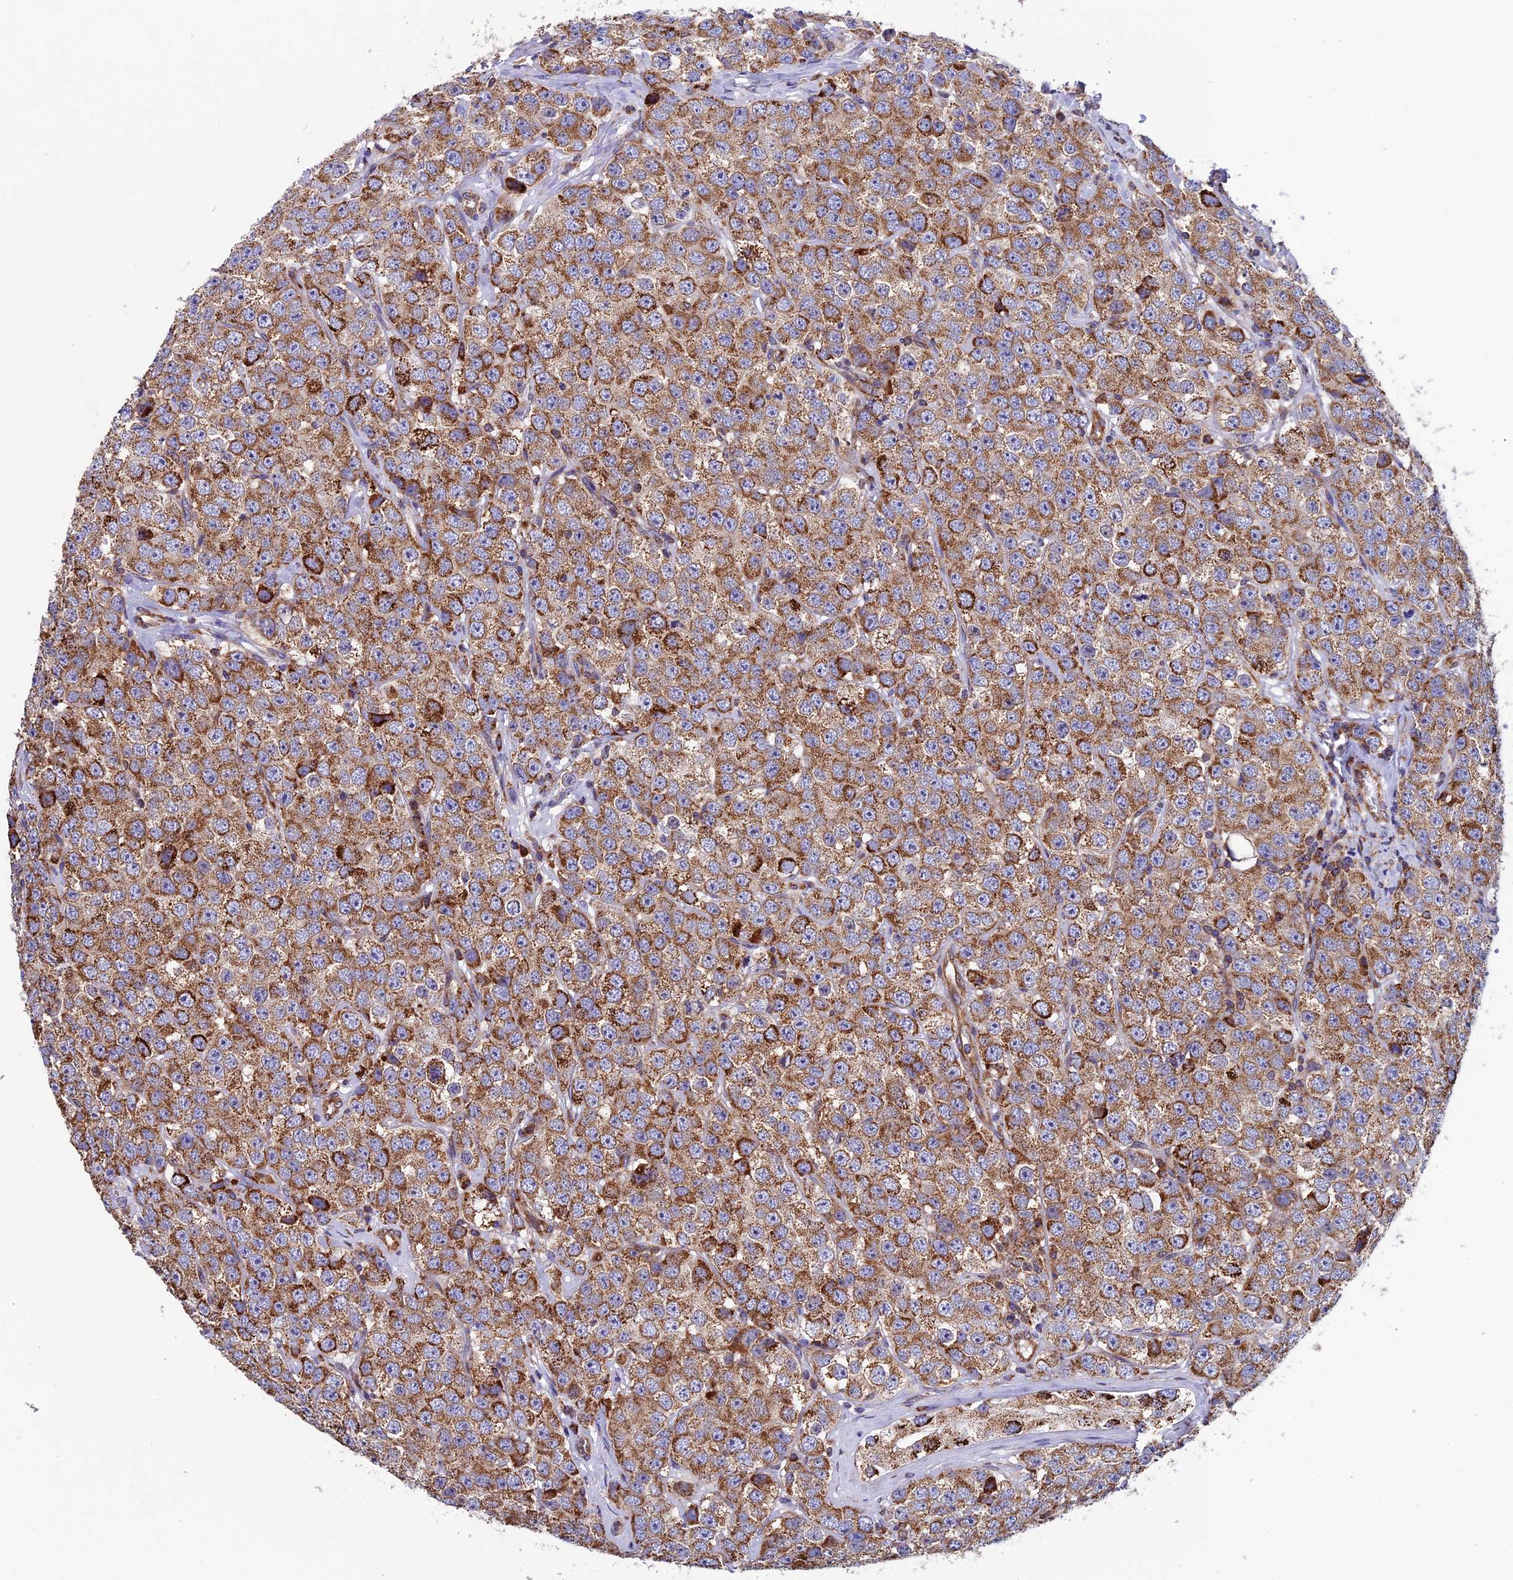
{"staining": {"intensity": "strong", "quantity": ">75%", "location": "cytoplasmic/membranous"}, "tissue": "testis cancer", "cell_type": "Tumor cells", "image_type": "cancer", "snomed": [{"axis": "morphology", "description": "Seminoma, NOS"}, {"axis": "topography", "description": "Testis"}], "caption": "Testis cancer (seminoma) stained with a protein marker shows strong staining in tumor cells.", "gene": "SLC9A5", "patient": {"sex": "male", "age": 28}}